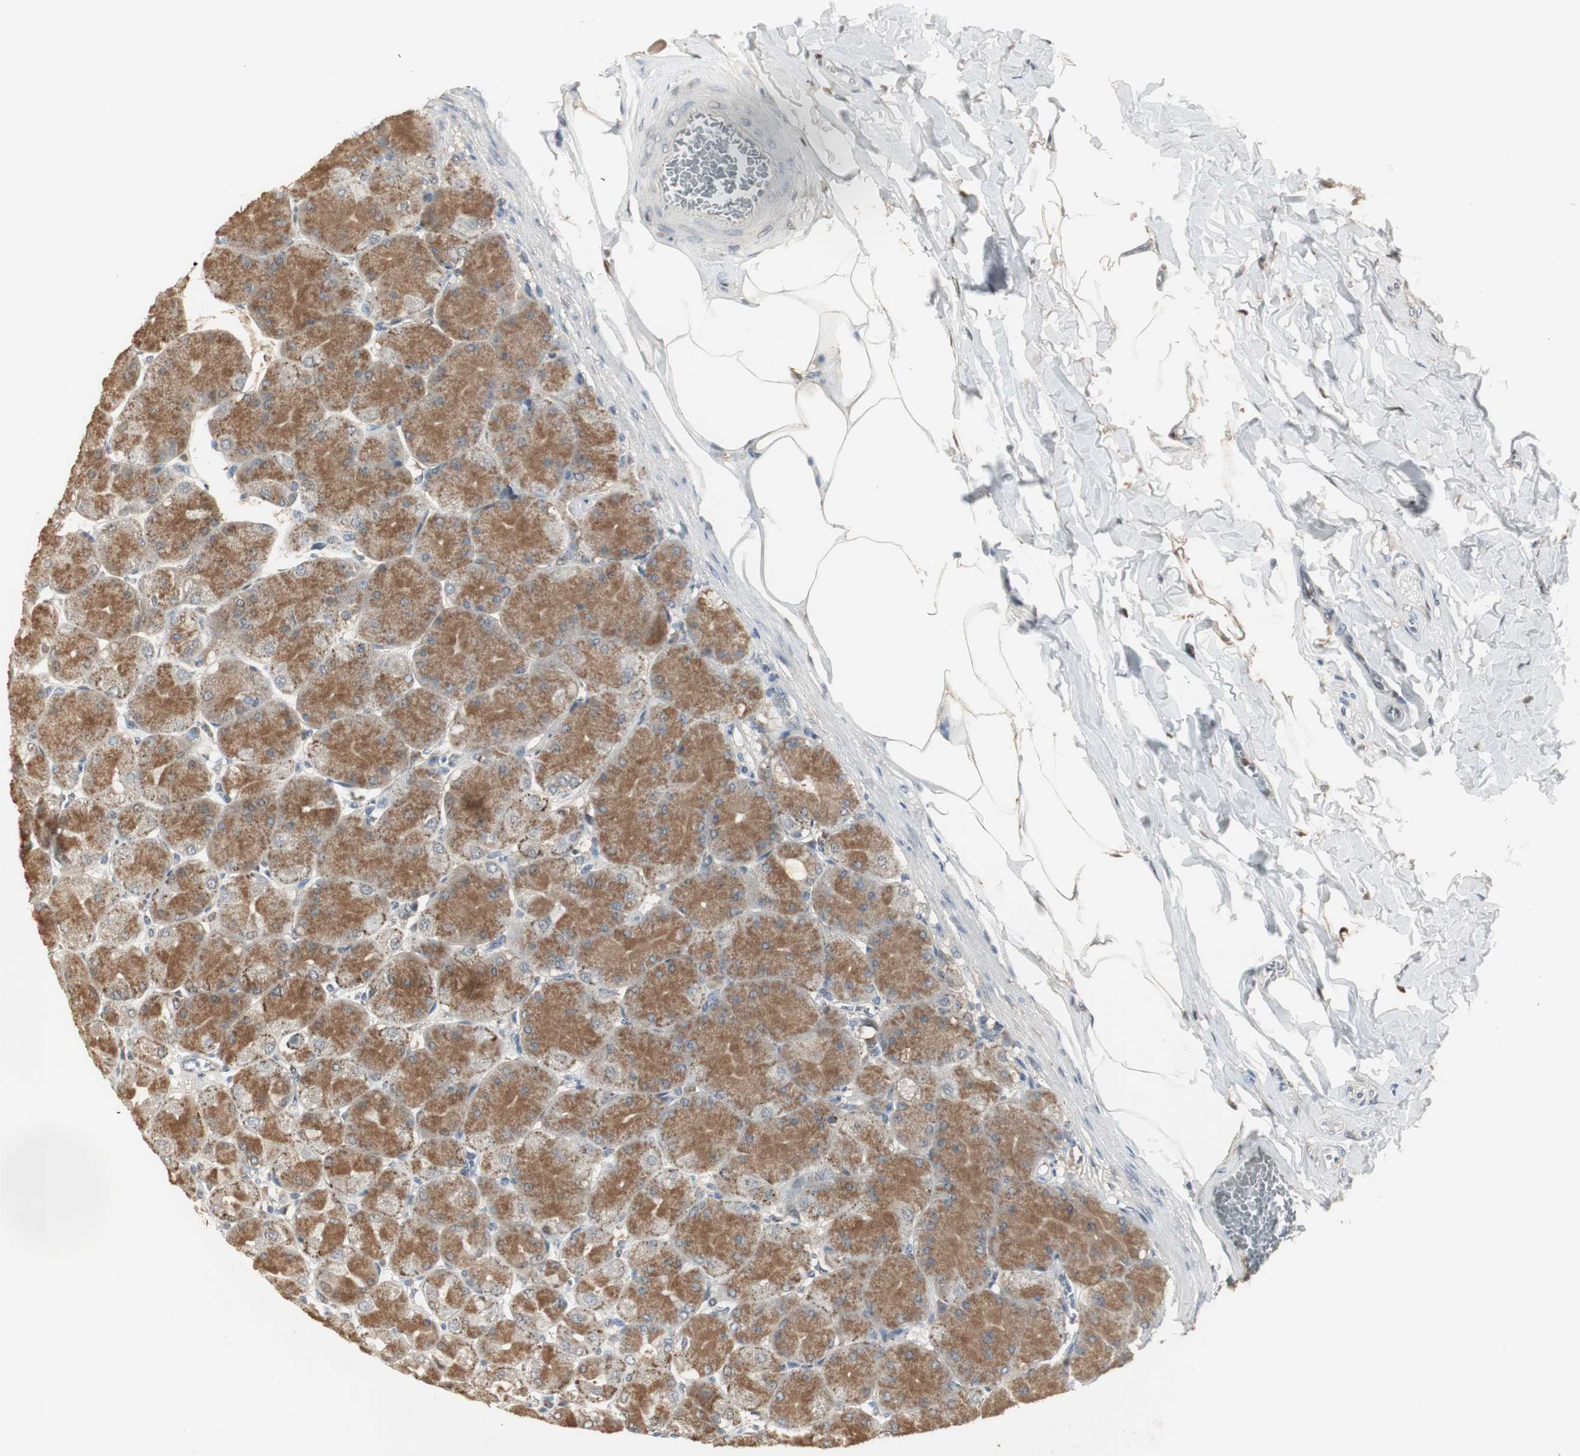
{"staining": {"intensity": "strong", "quantity": ">75%", "location": "cytoplasmic/membranous,nuclear"}, "tissue": "stomach", "cell_type": "Glandular cells", "image_type": "normal", "snomed": [{"axis": "morphology", "description": "Normal tissue, NOS"}, {"axis": "topography", "description": "Stomach, upper"}], "caption": "This image shows IHC staining of unremarkable stomach, with high strong cytoplasmic/membranous,nuclear expression in approximately >75% of glandular cells.", "gene": "PLIN3", "patient": {"sex": "female", "age": 56}}